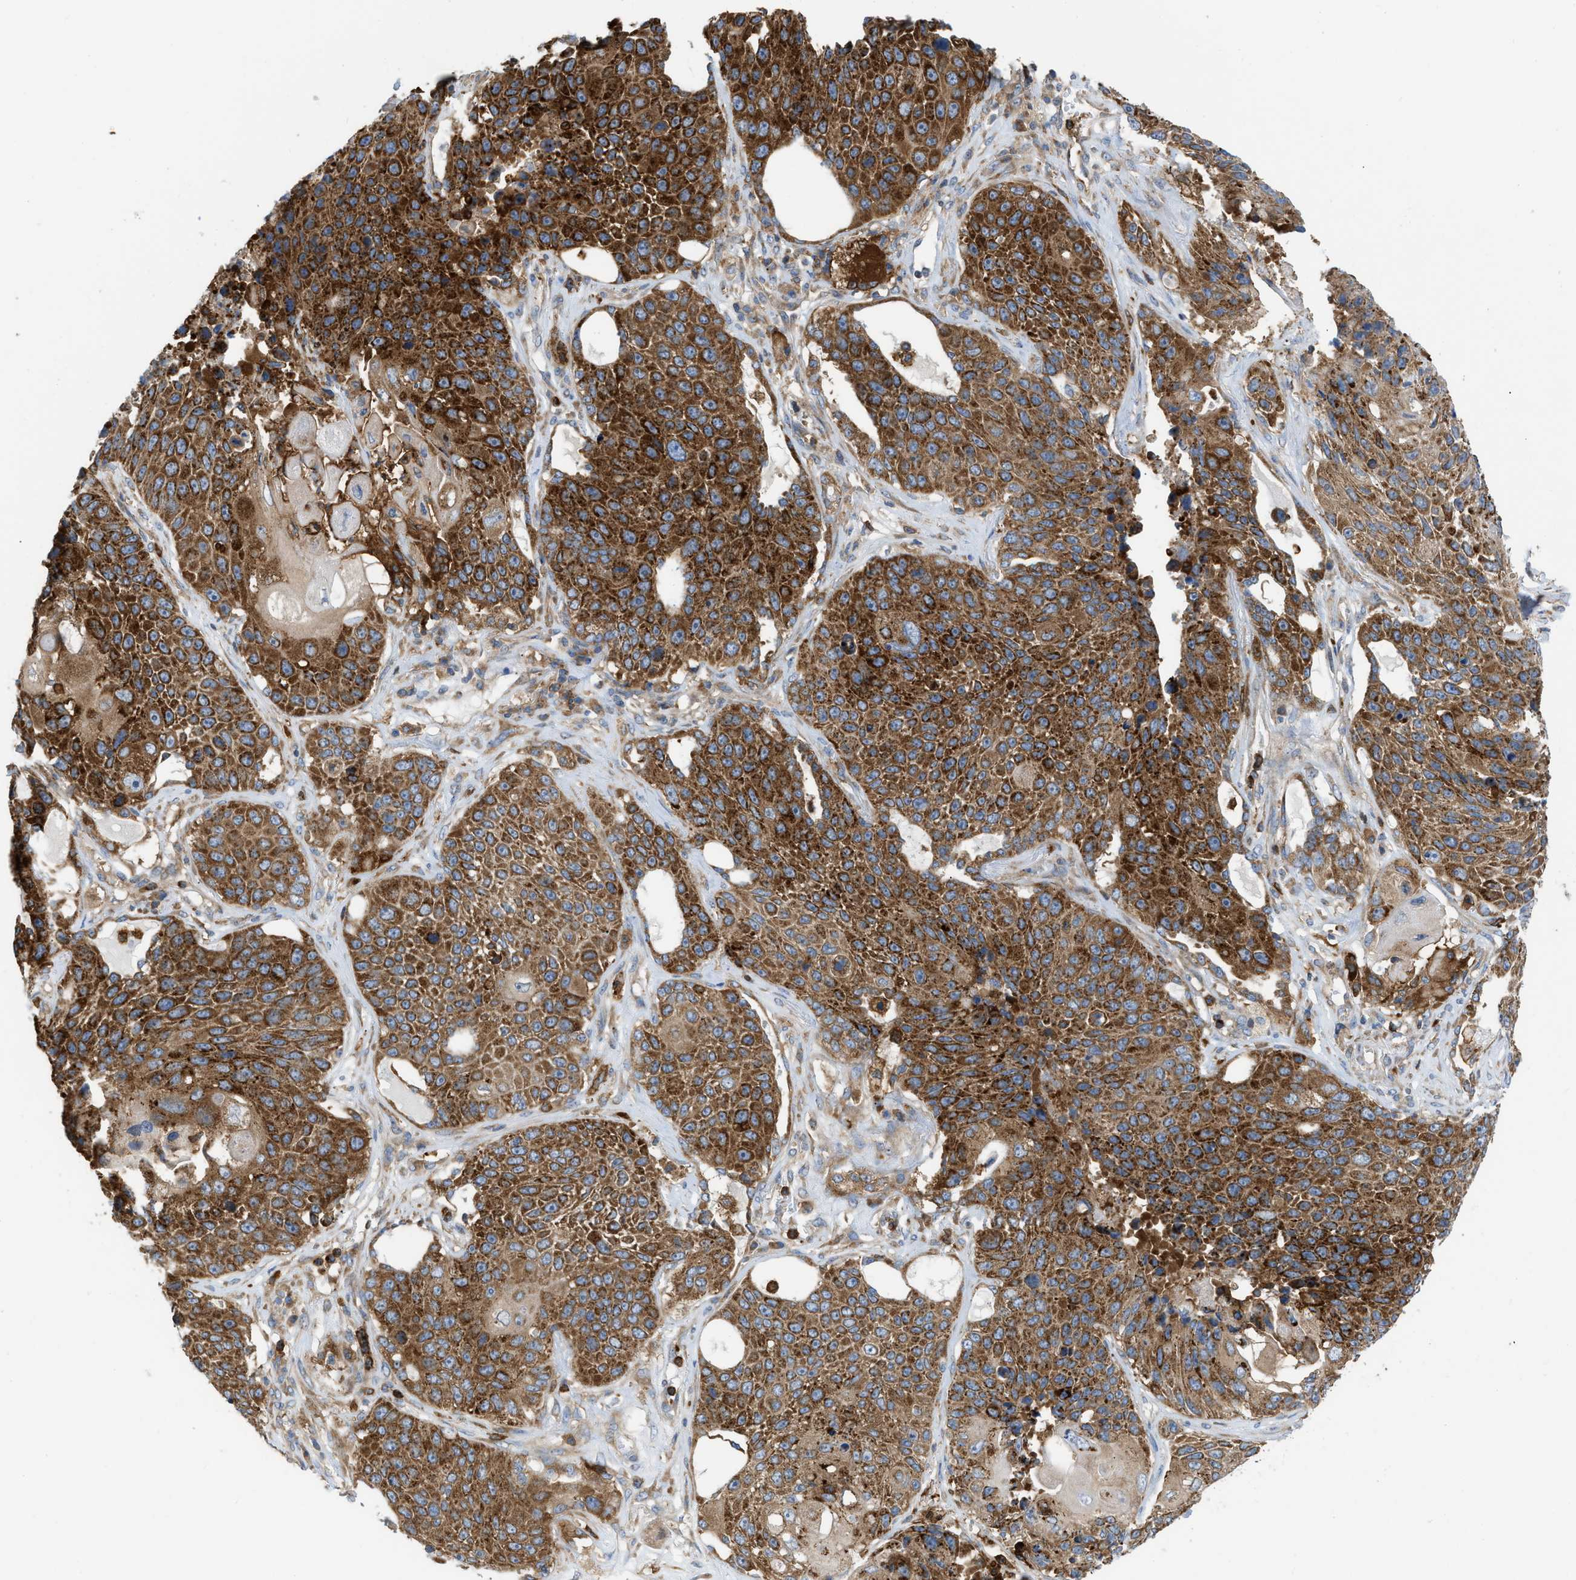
{"staining": {"intensity": "strong", "quantity": ">75%", "location": "cytoplasmic/membranous"}, "tissue": "lung cancer", "cell_type": "Tumor cells", "image_type": "cancer", "snomed": [{"axis": "morphology", "description": "Squamous cell carcinoma, NOS"}, {"axis": "topography", "description": "Lung"}], "caption": "IHC staining of squamous cell carcinoma (lung), which exhibits high levels of strong cytoplasmic/membranous expression in approximately >75% of tumor cells indicating strong cytoplasmic/membranous protein positivity. The staining was performed using DAB (3,3'-diaminobenzidine) (brown) for protein detection and nuclei were counterstained in hematoxylin (blue).", "gene": "GPAT4", "patient": {"sex": "male", "age": 61}}